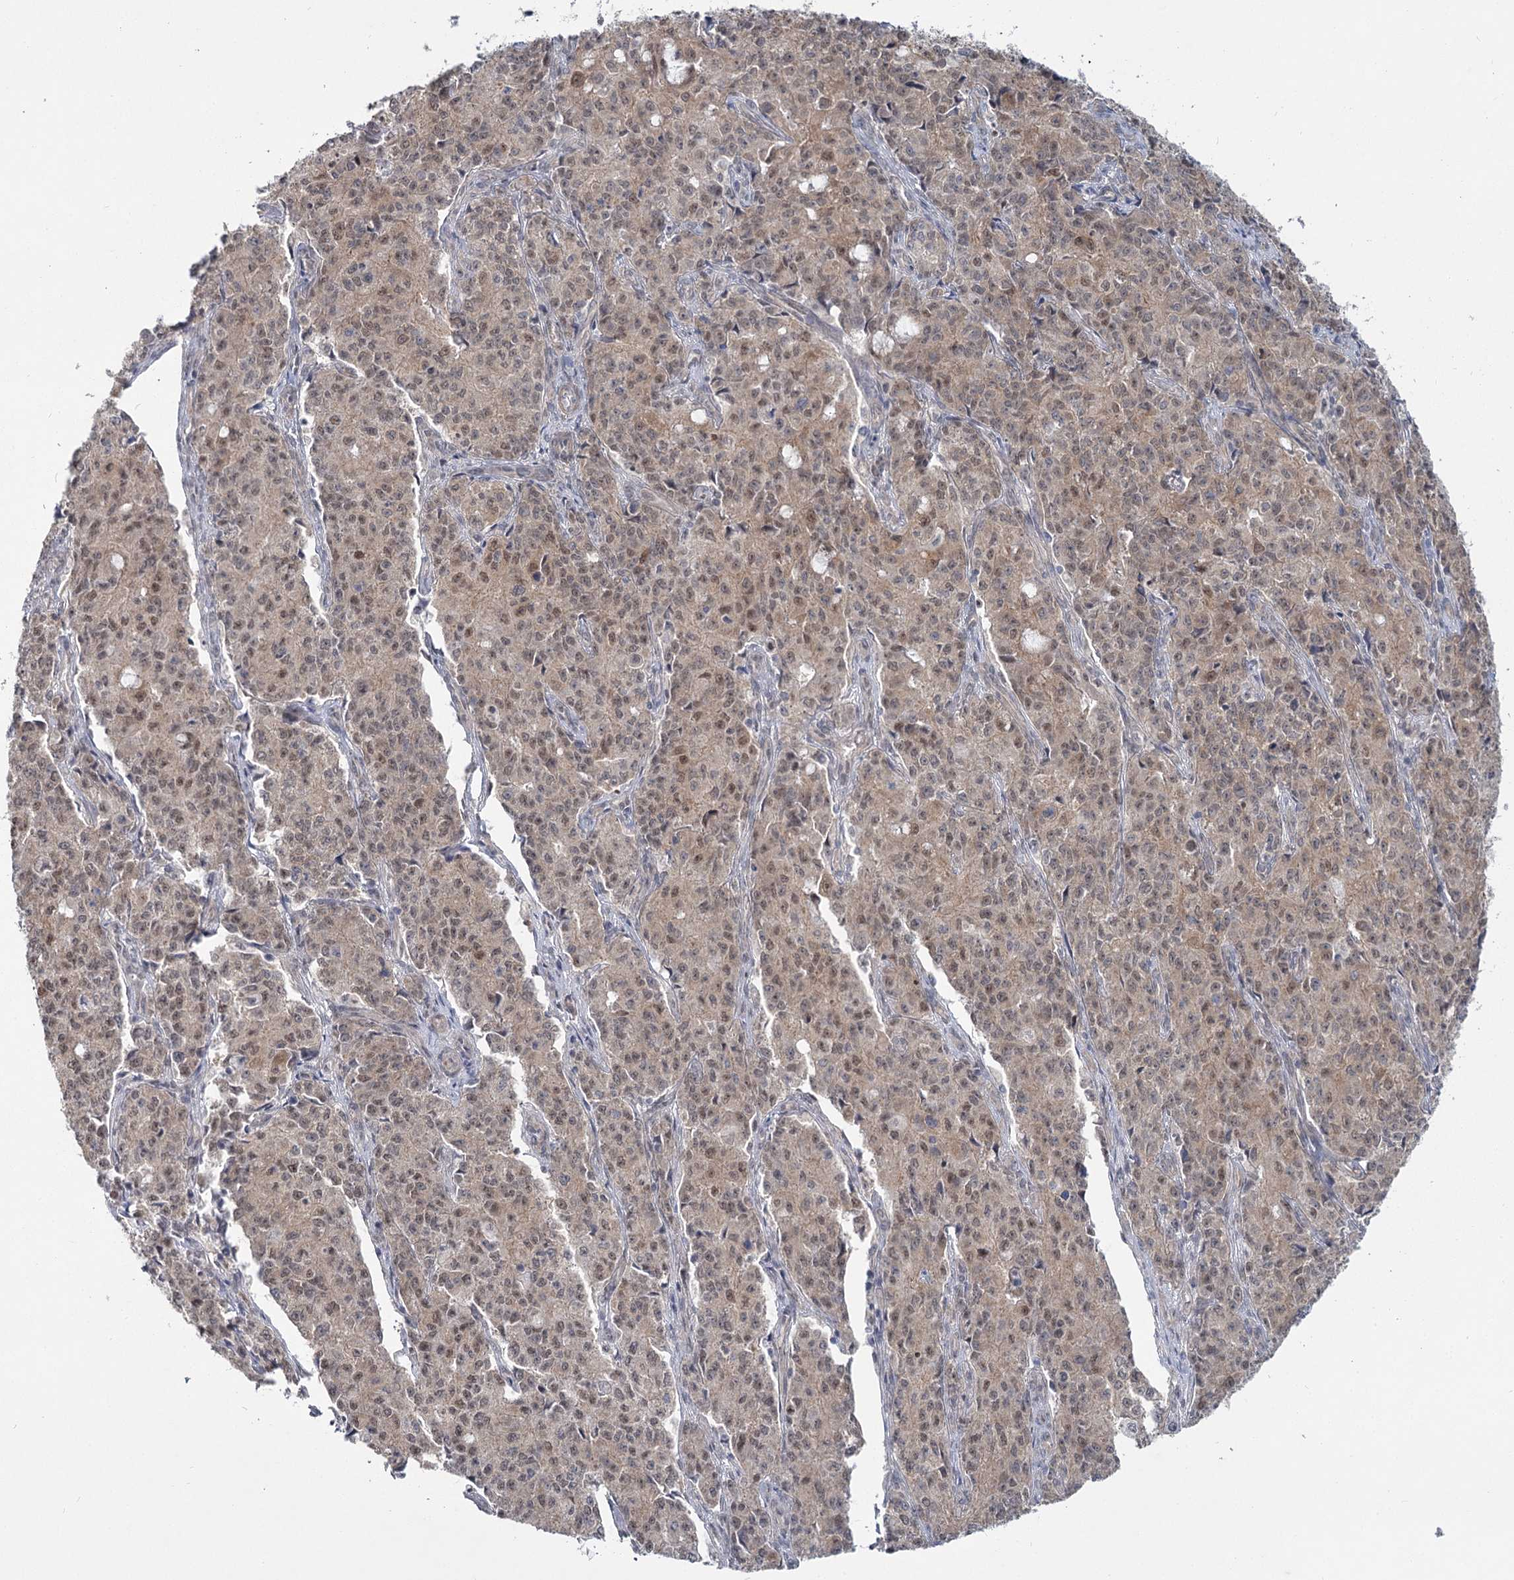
{"staining": {"intensity": "weak", "quantity": ">75%", "location": "cytoplasmic/membranous,nuclear"}, "tissue": "endometrial cancer", "cell_type": "Tumor cells", "image_type": "cancer", "snomed": [{"axis": "morphology", "description": "Adenocarcinoma, NOS"}, {"axis": "topography", "description": "Endometrium"}], "caption": "A micrograph of endometrial cancer (adenocarcinoma) stained for a protein displays weak cytoplasmic/membranous and nuclear brown staining in tumor cells.", "gene": "TBC1D9B", "patient": {"sex": "female", "age": 50}}